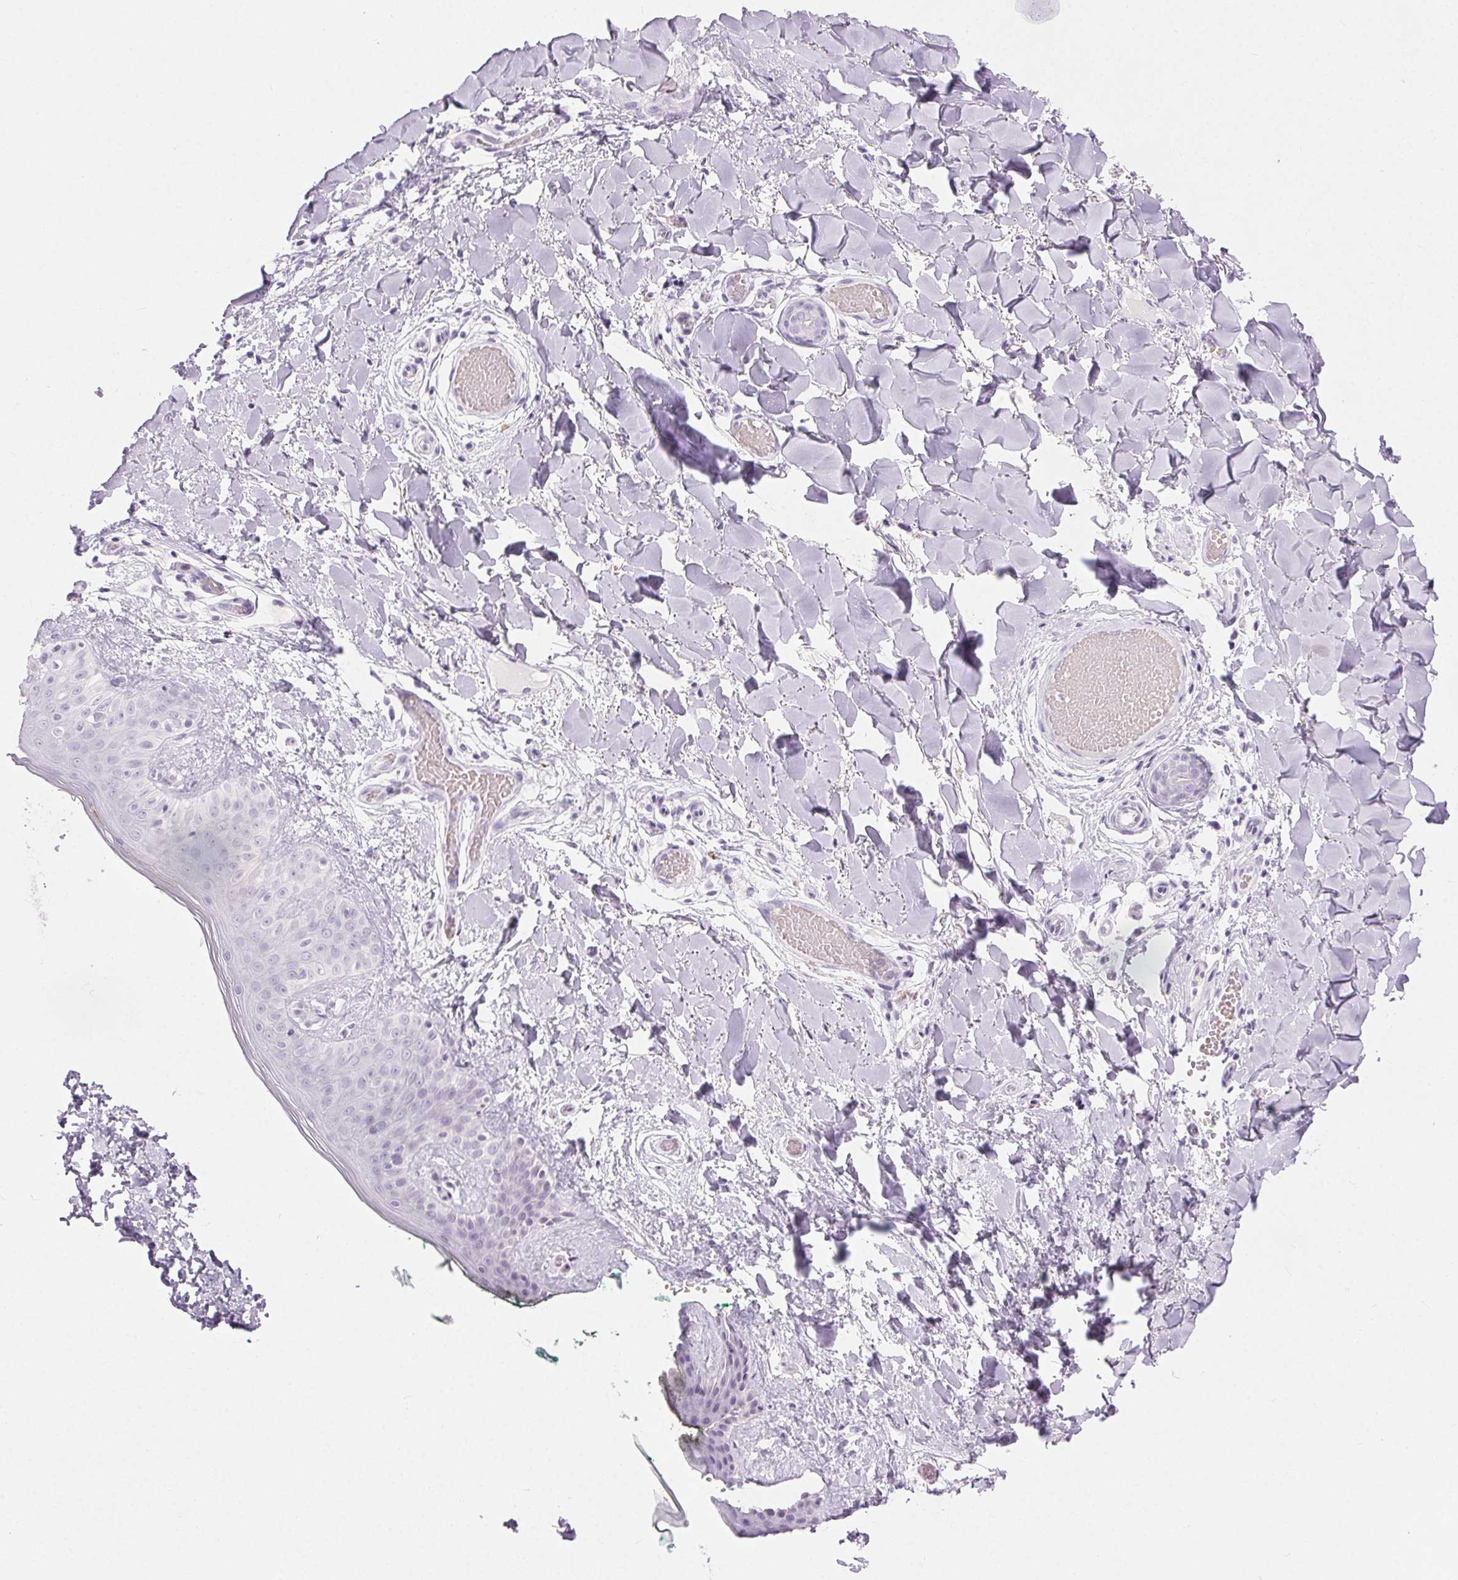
{"staining": {"intensity": "negative", "quantity": "none", "location": "none"}, "tissue": "skin", "cell_type": "Fibroblasts", "image_type": "normal", "snomed": [{"axis": "morphology", "description": "Normal tissue, NOS"}, {"axis": "topography", "description": "Skin"}], "caption": "Unremarkable skin was stained to show a protein in brown. There is no significant positivity in fibroblasts. The staining was performed using DAB (3,3'-diaminobenzidine) to visualize the protein expression in brown, while the nuclei were stained in blue with hematoxylin (Magnification: 20x).", "gene": "BEND2", "patient": {"sex": "female", "age": 34}}